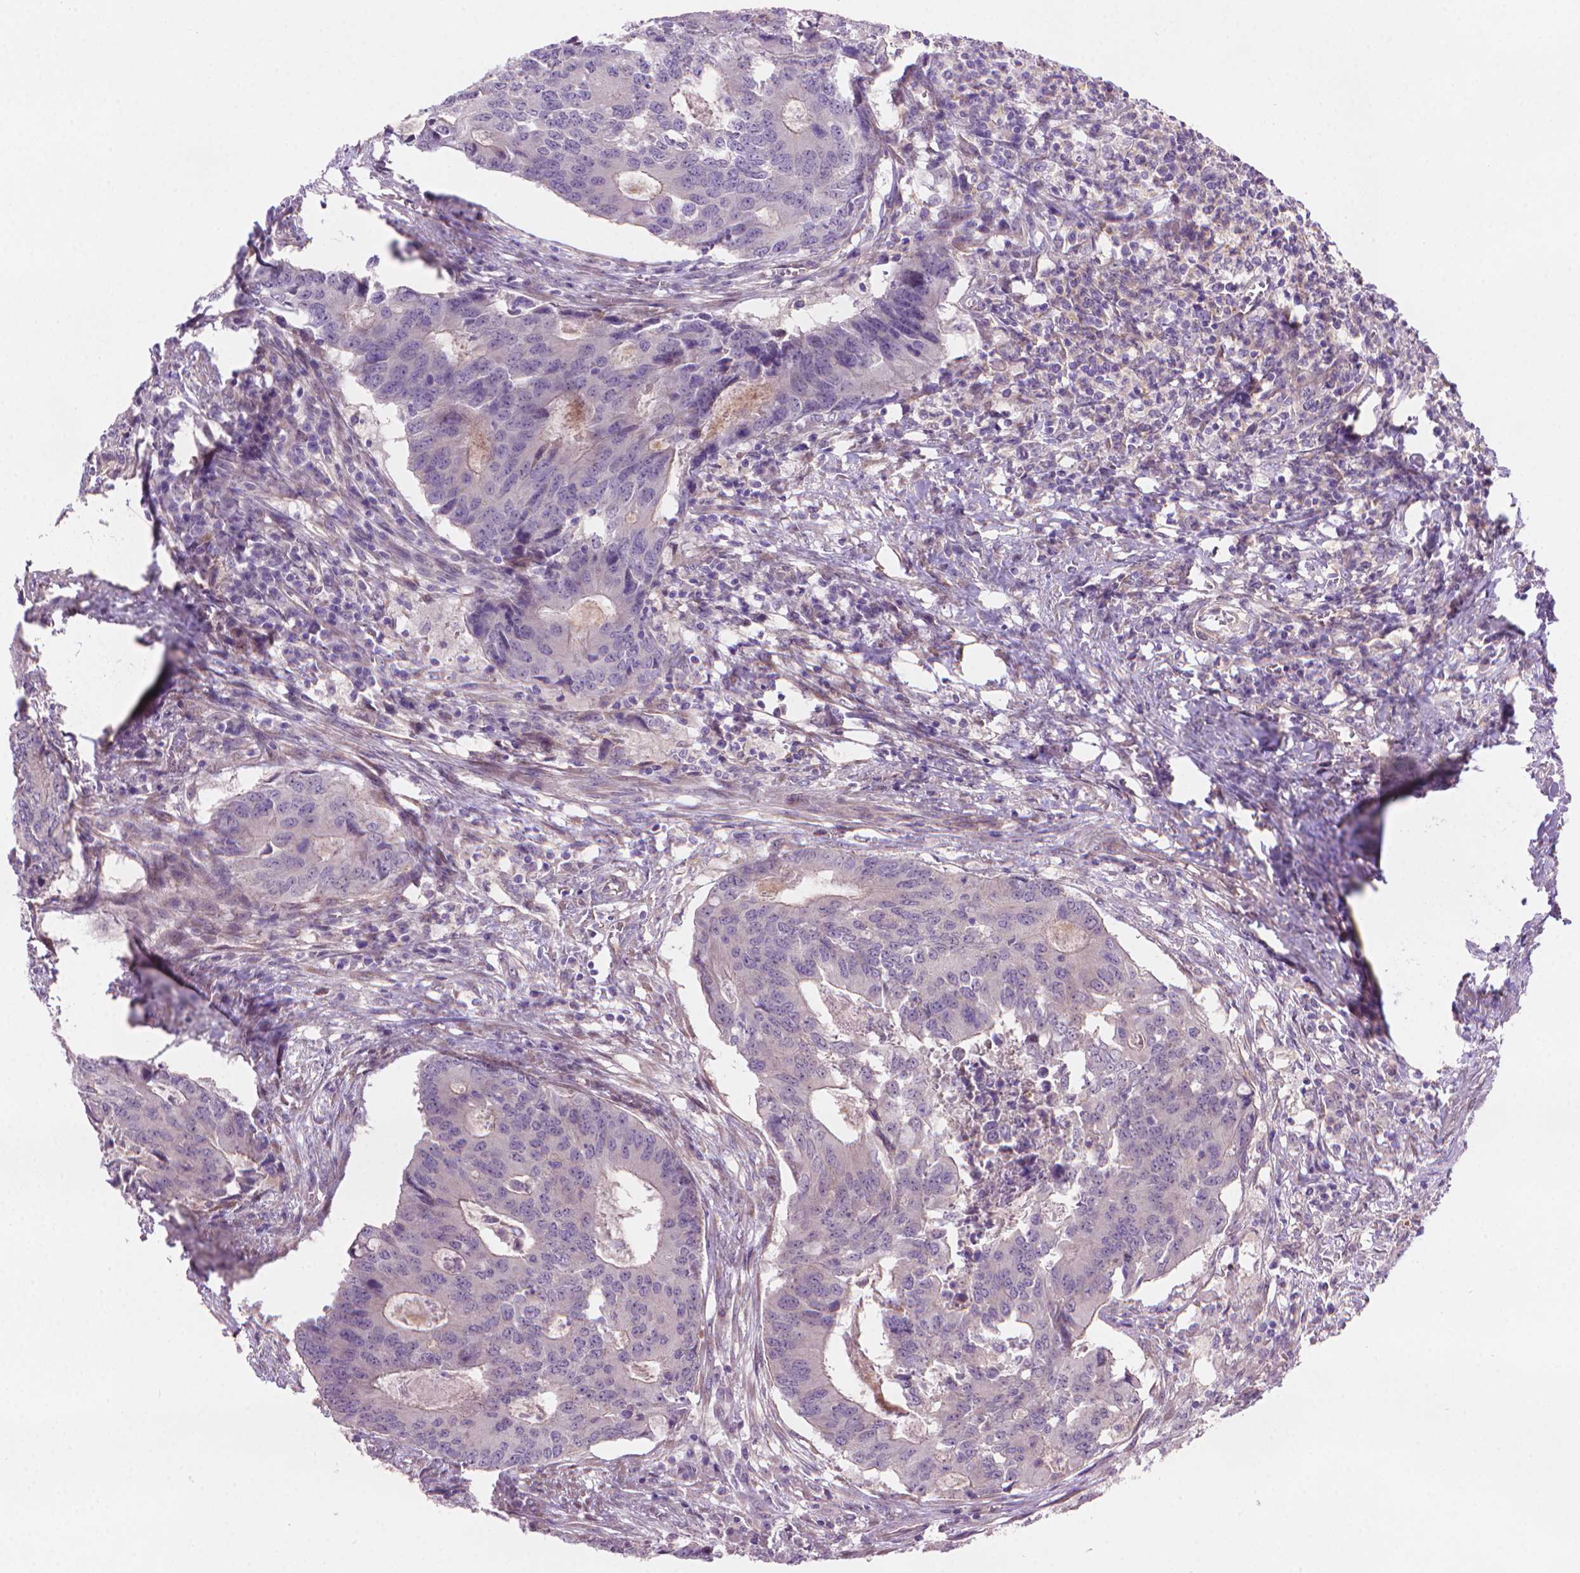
{"staining": {"intensity": "weak", "quantity": "<25%", "location": "cytoplasmic/membranous"}, "tissue": "colorectal cancer", "cell_type": "Tumor cells", "image_type": "cancer", "snomed": [{"axis": "morphology", "description": "Adenocarcinoma, NOS"}, {"axis": "topography", "description": "Colon"}], "caption": "IHC of human colorectal cancer demonstrates no staining in tumor cells.", "gene": "AMMECR1", "patient": {"sex": "male", "age": 67}}